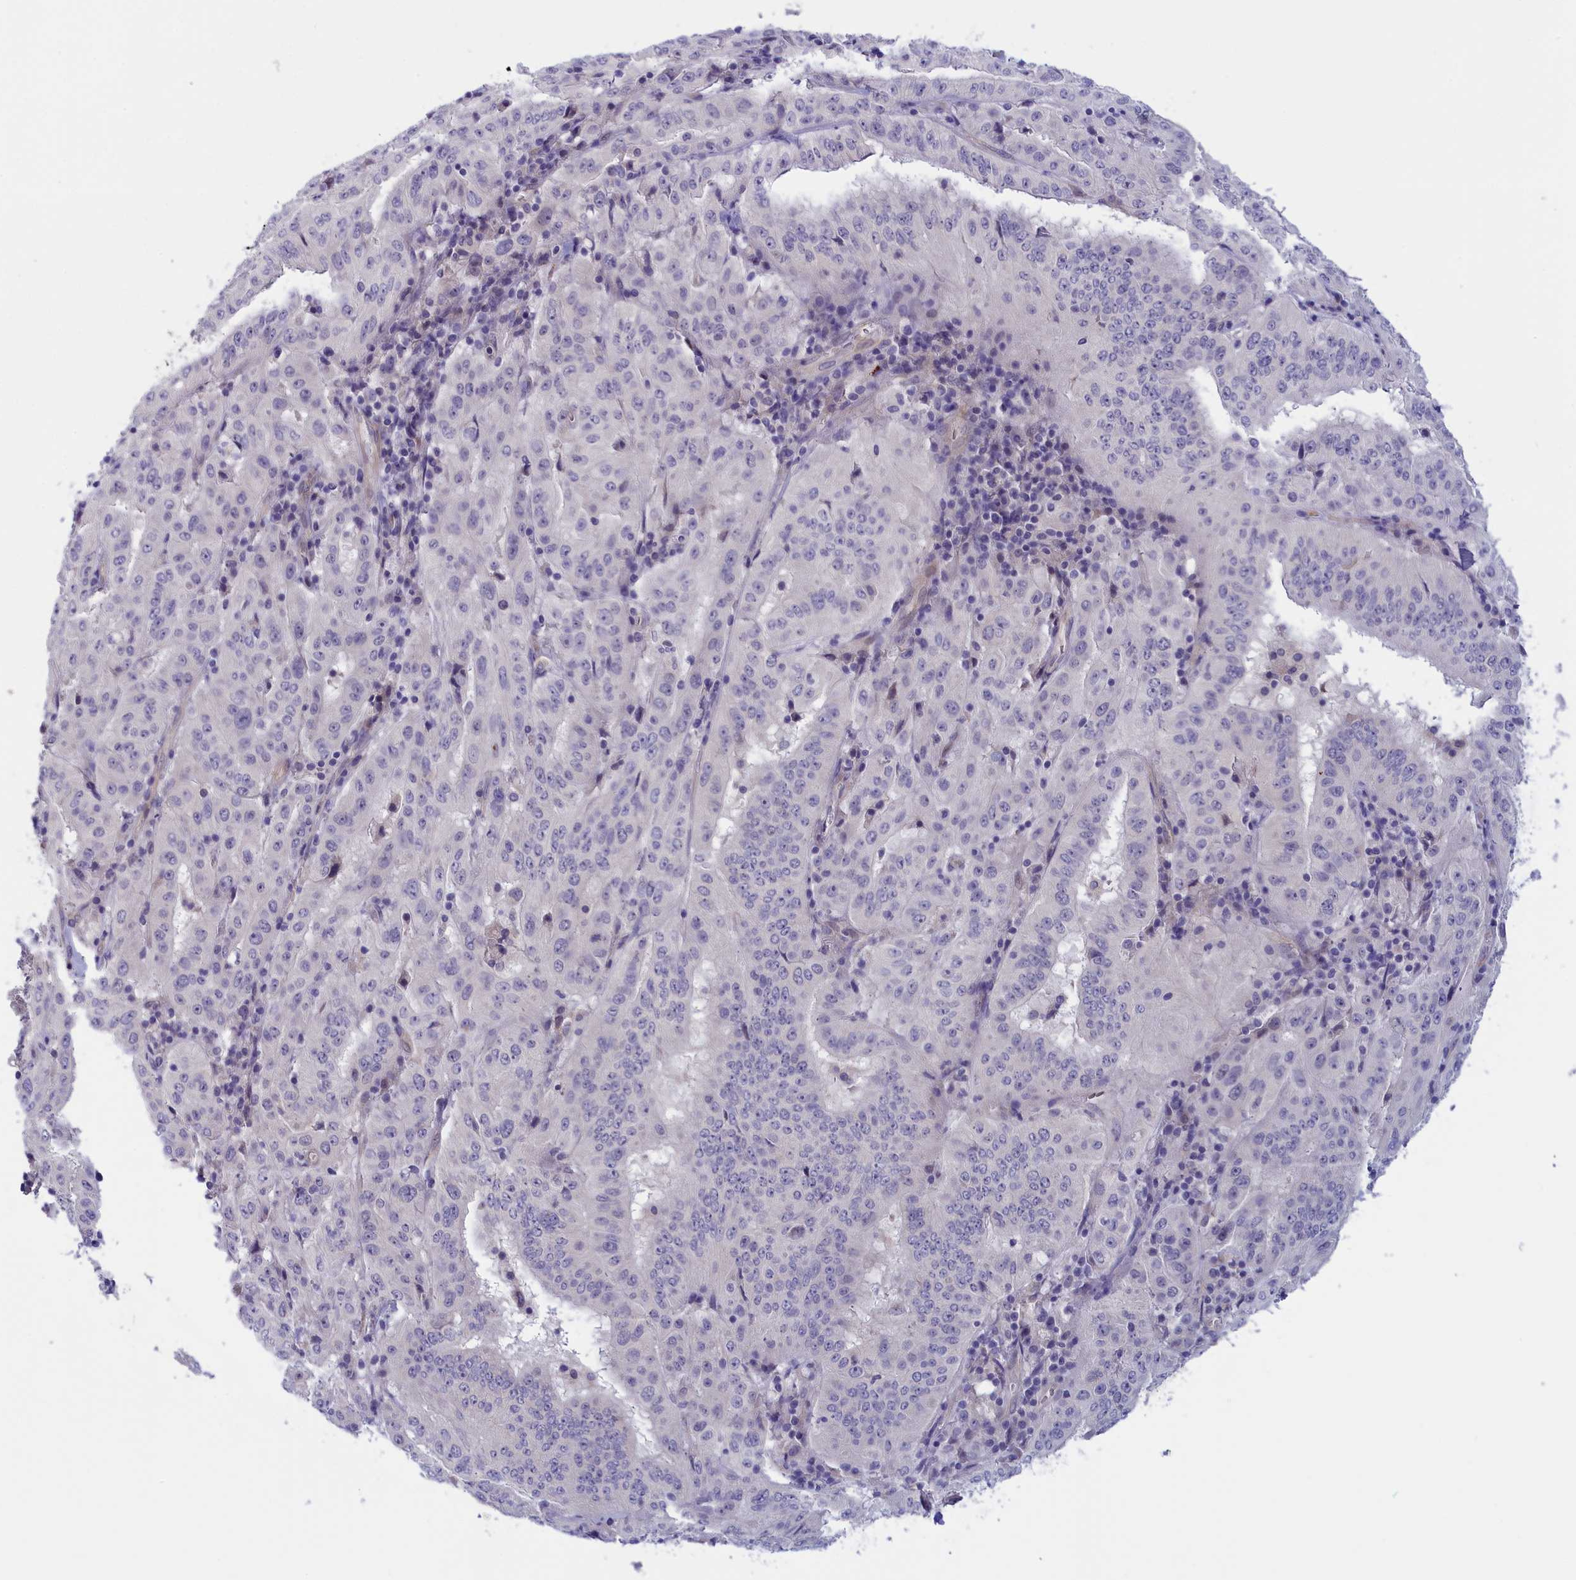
{"staining": {"intensity": "negative", "quantity": "none", "location": "none"}, "tissue": "pancreatic cancer", "cell_type": "Tumor cells", "image_type": "cancer", "snomed": [{"axis": "morphology", "description": "Adenocarcinoma, NOS"}, {"axis": "topography", "description": "Pancreas"}], "caption": "Image shows no protein expression in tumor cells of pancreatic cancer tissue.", "gene": "IGFALS", "patient": {"sex": "male", "age": 63}}